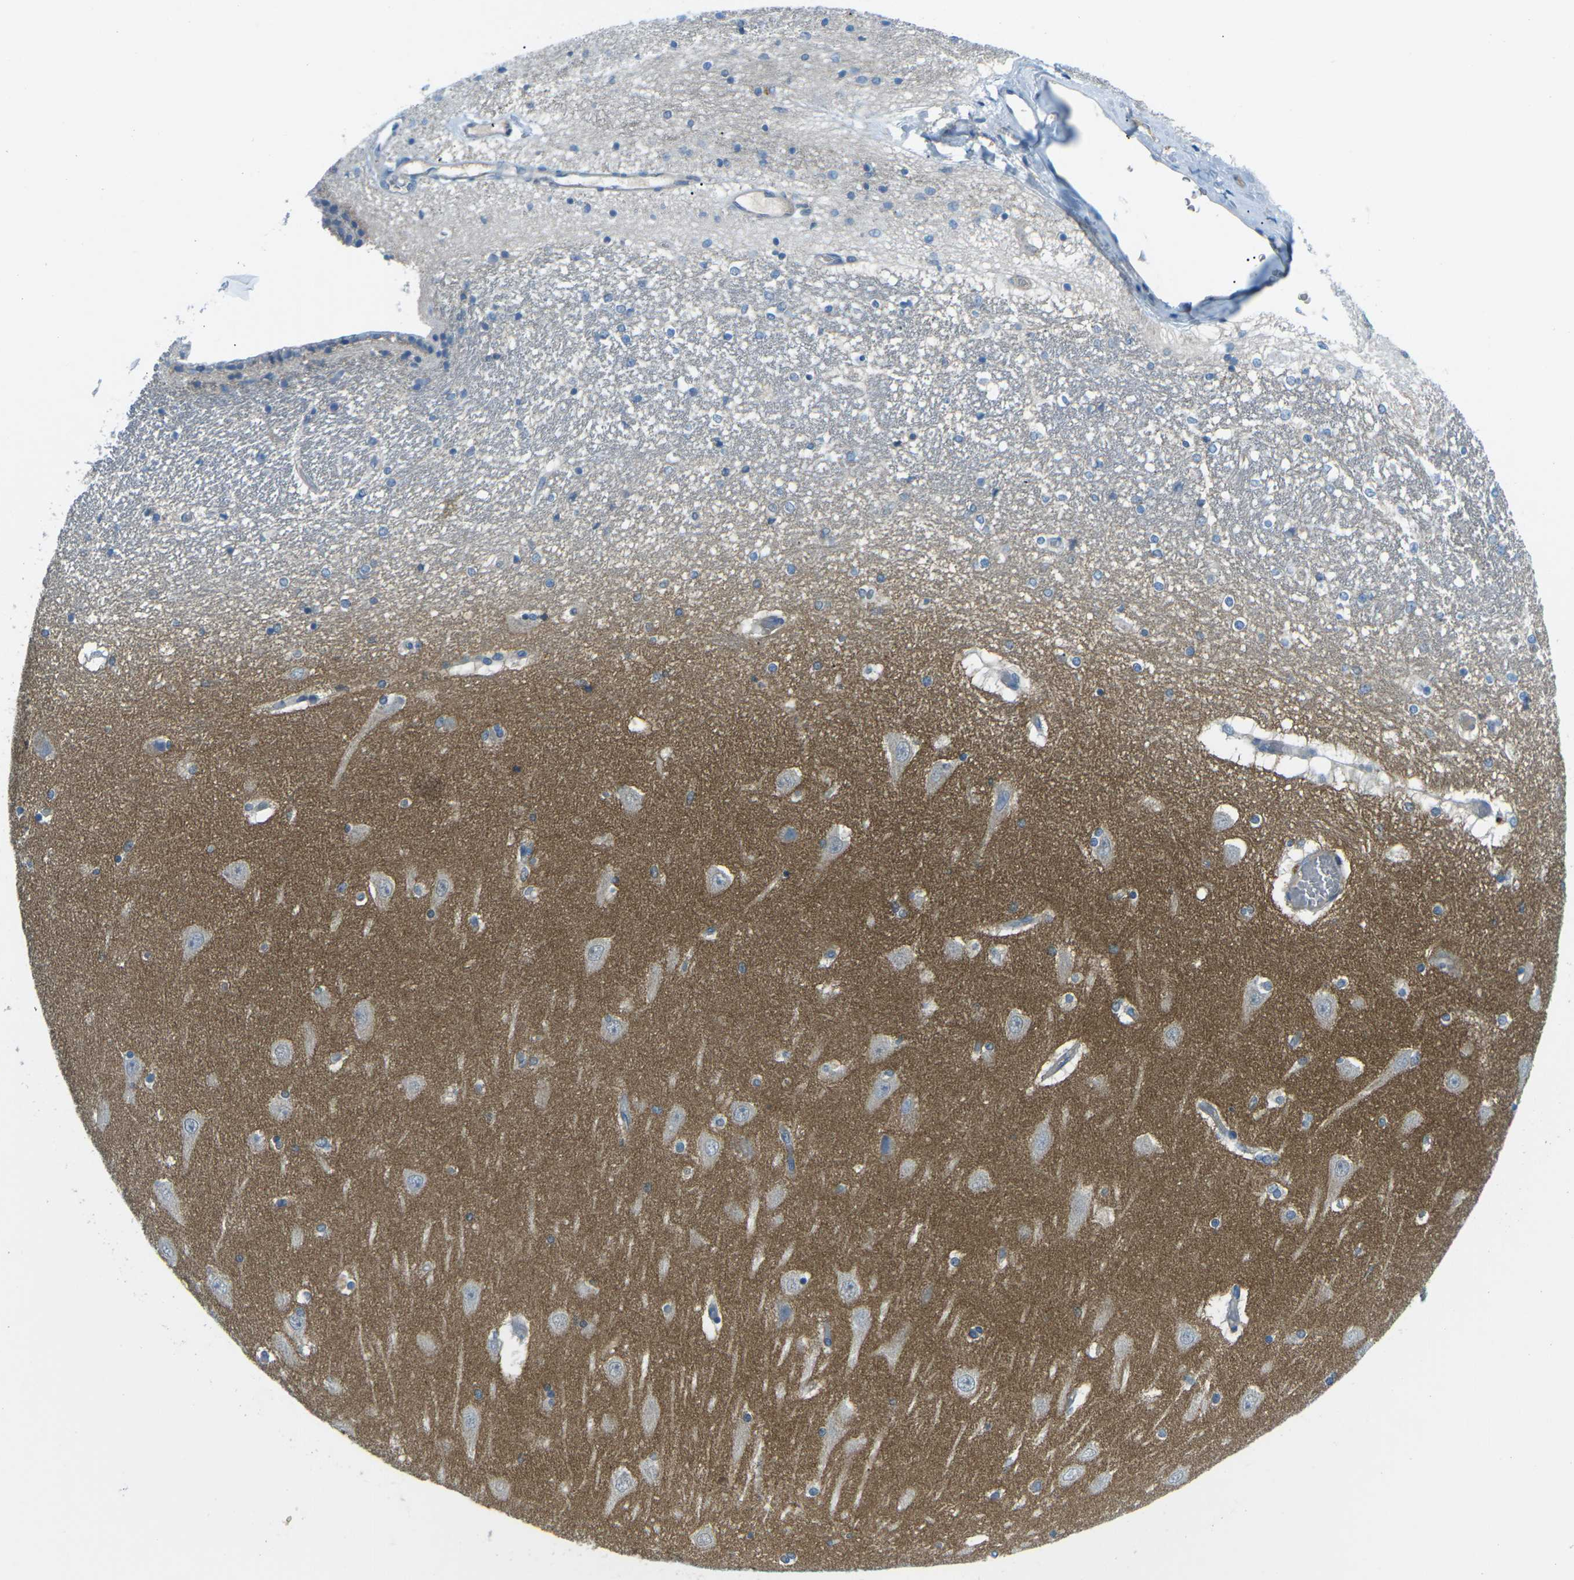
{"staining": {"intensity": "negative", "quantity": "none", "location": "none"}, "tissue": "hippocampus", "cell_type": "Glial cells", "image_type": "normal", "snomed": [{"axis": "morphology", "description": "Normal tissue, NOS"}, {"axis": "topography", "description": "Hippocampus"}], "caption": "Immunohistochemistry (IHC) photomicrograph of normal human hippocampus stained for a protein (brown), which exhibits no expression in glial cells. (DAB immunohistochemistry (IHC) with hematoxylin counter stain).", "gene": "CD47", "patient": {"sex": "female", "age": 54}}